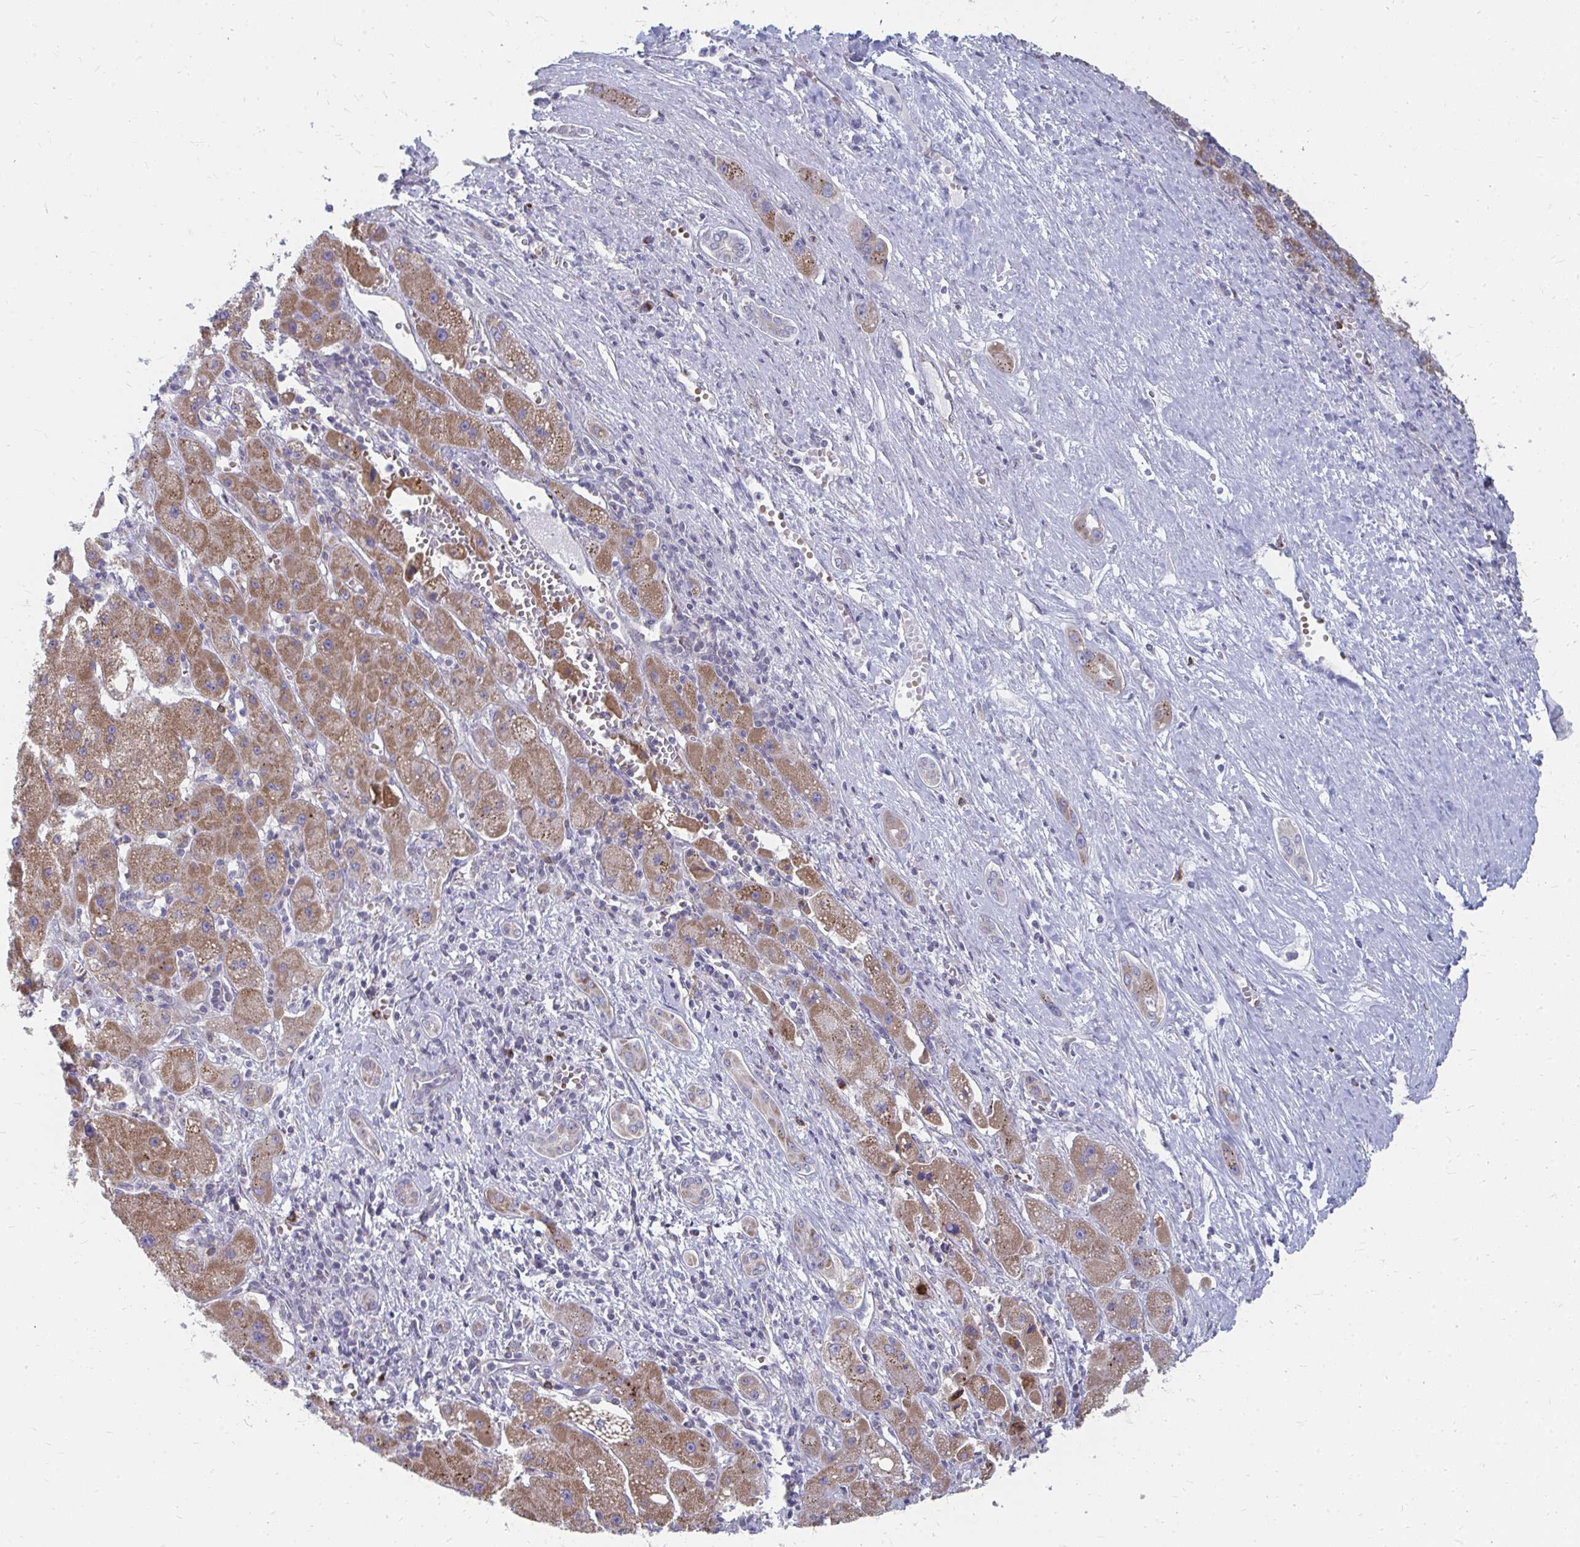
{"staining": {"intensity": "moderate", "quantity": ">75%", "location": "cytoplasmic/membranous"}, "tissue": "liver cancer", "cell_type": "Tumor cells", "image_type": "cancer", "snomed": [{"axis": "morphology", "description": "Carcinoma, Hepatocellular, NOS"}, {"axis": "topography", "description": "Liver"}], "caption": "An immunohistochemistry histopathology image of tumor tissue is shown. Protein staining in brown labels moderate cytoplasmic/membranous positivity in liver cancer within tumor cells.", "gene": "PABIR3", "patient": {"sex": "female", "age": 82}}